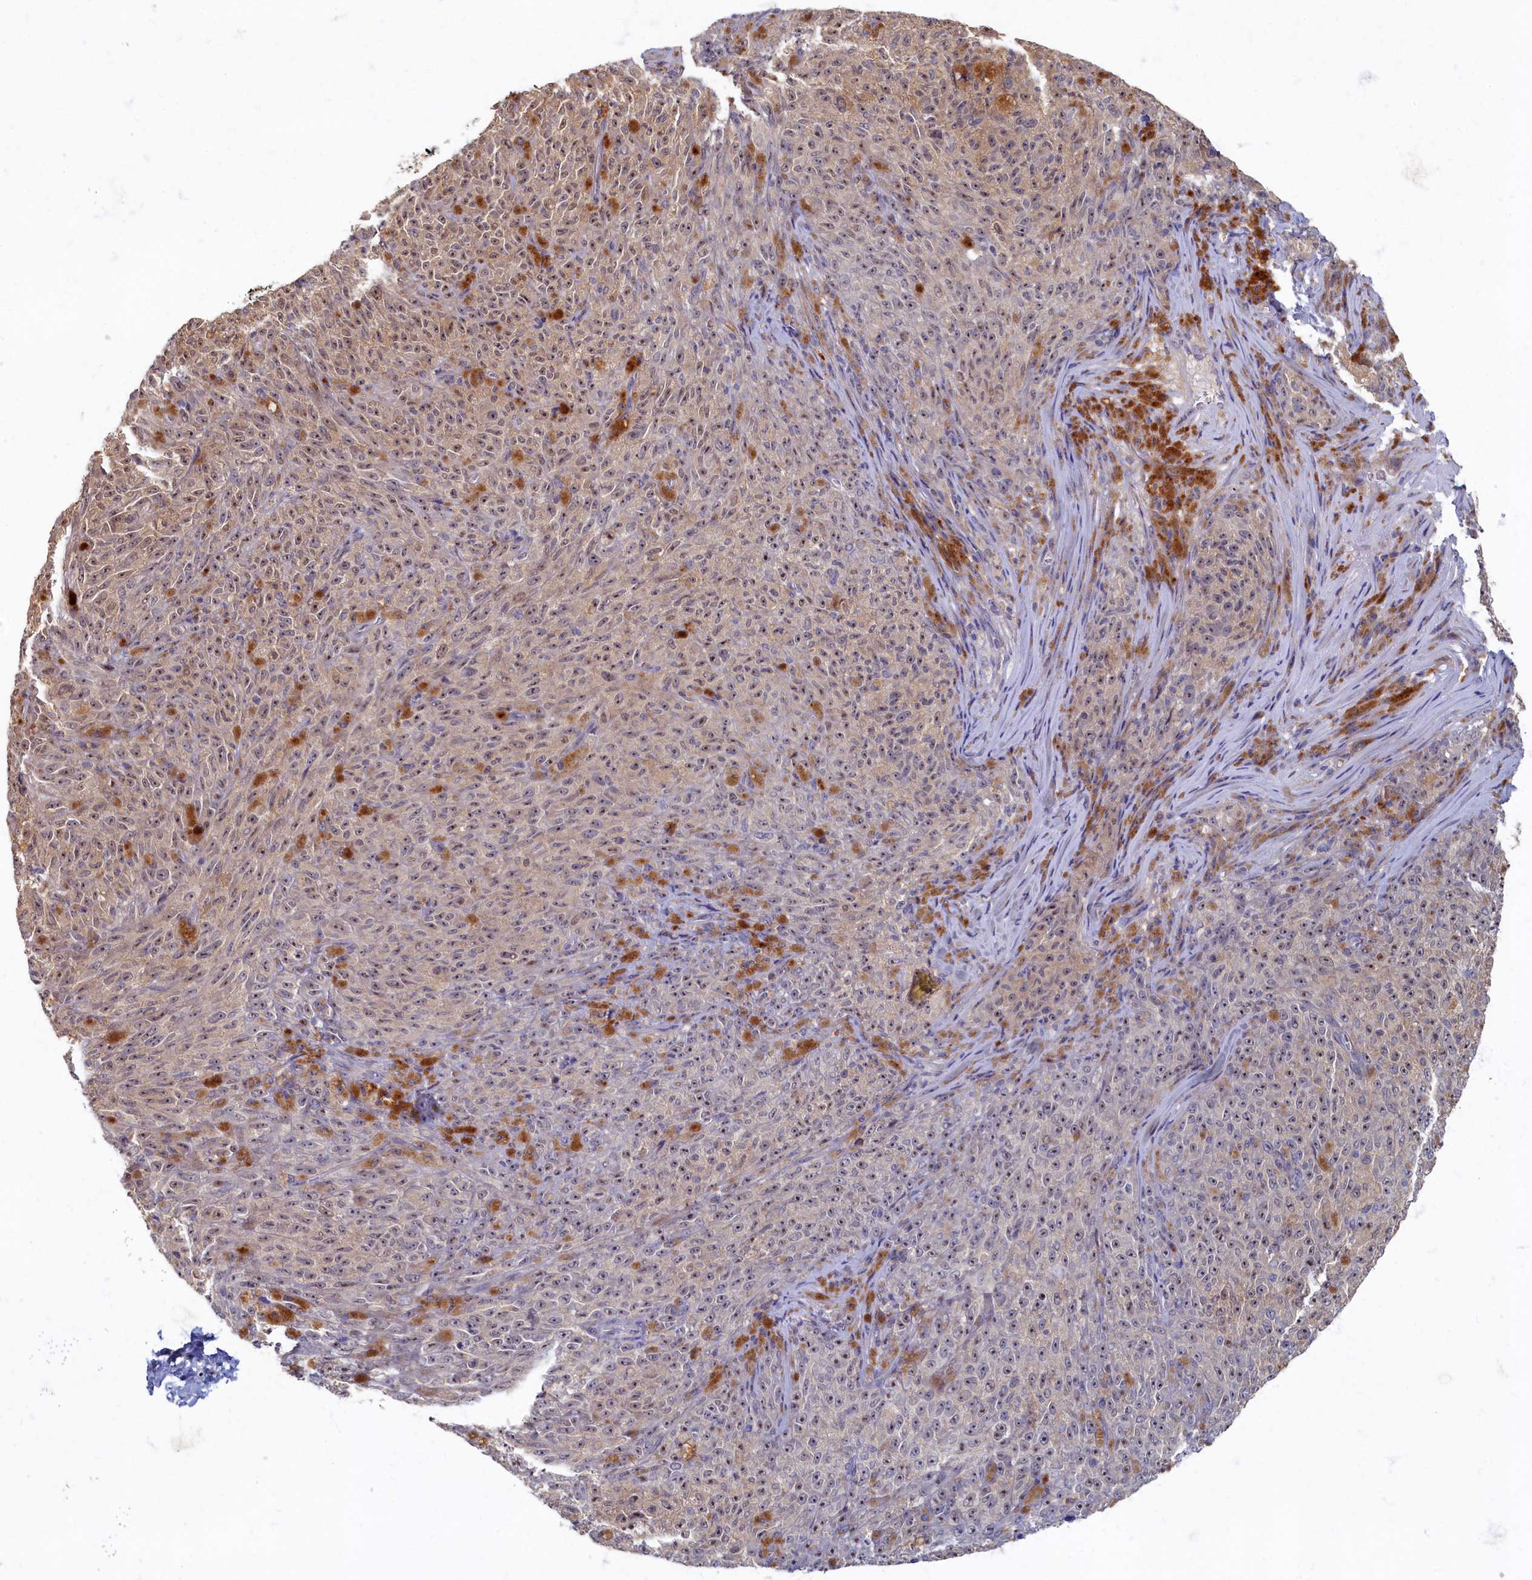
{"staining": {"intensity": "moderate", "quantity": ">75%", "location": "nuclear"}, "tissue": "melanoma", "cell_type": "Tumor cells", "image_type": "cancer", "snomed": [{"axis": "morphology", "description": "Malignant melanoma, NOS"}, {"axis": "topography", "description": "Skin"}], "caption": "Moderate nuclear staining for a protein is appreciated in approximately >75% of tumor cells of melanoma using immunohistochemistry (IHC).", "gene": "HUNK", "patient": {"sex": "female", "age": 82}}